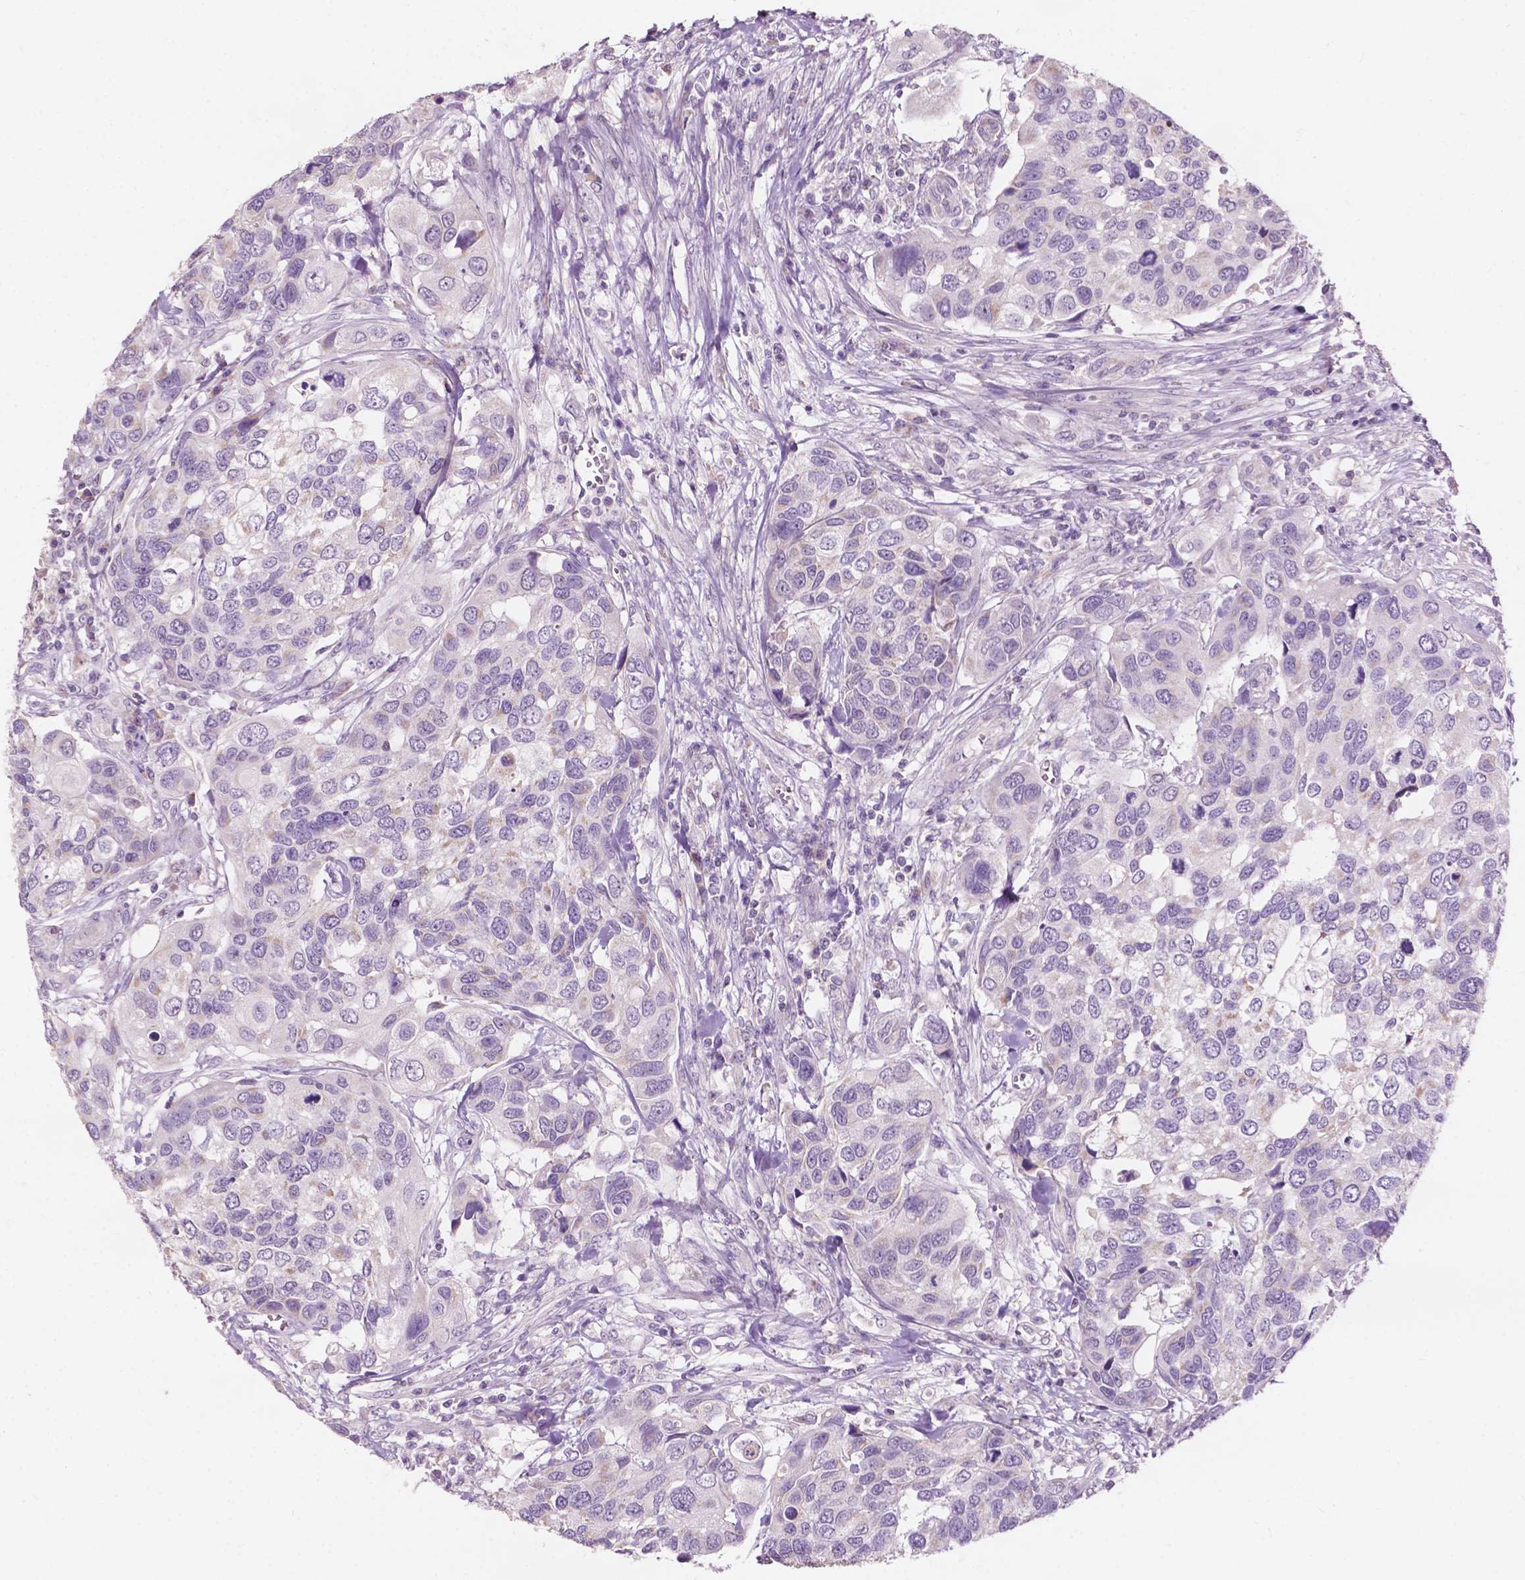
{"staining": {"intensity": "negative", "quantity": "none", "location": "none"}, "tissue": "urothelial cancer", "cell_type": "Tumor cells", "image_type": "cancer", "snomed": [{"axis": "morphology", "description": "Urothelial carcinoma, High grade"}, {"axis": "topography", "description": "Urinary bladder"}], "caption": "Tumor cells are negative for protein expression in human urothelial cancer.", "gene": "NDUFS1", "patient": {"sex": "male", "age": 60}}